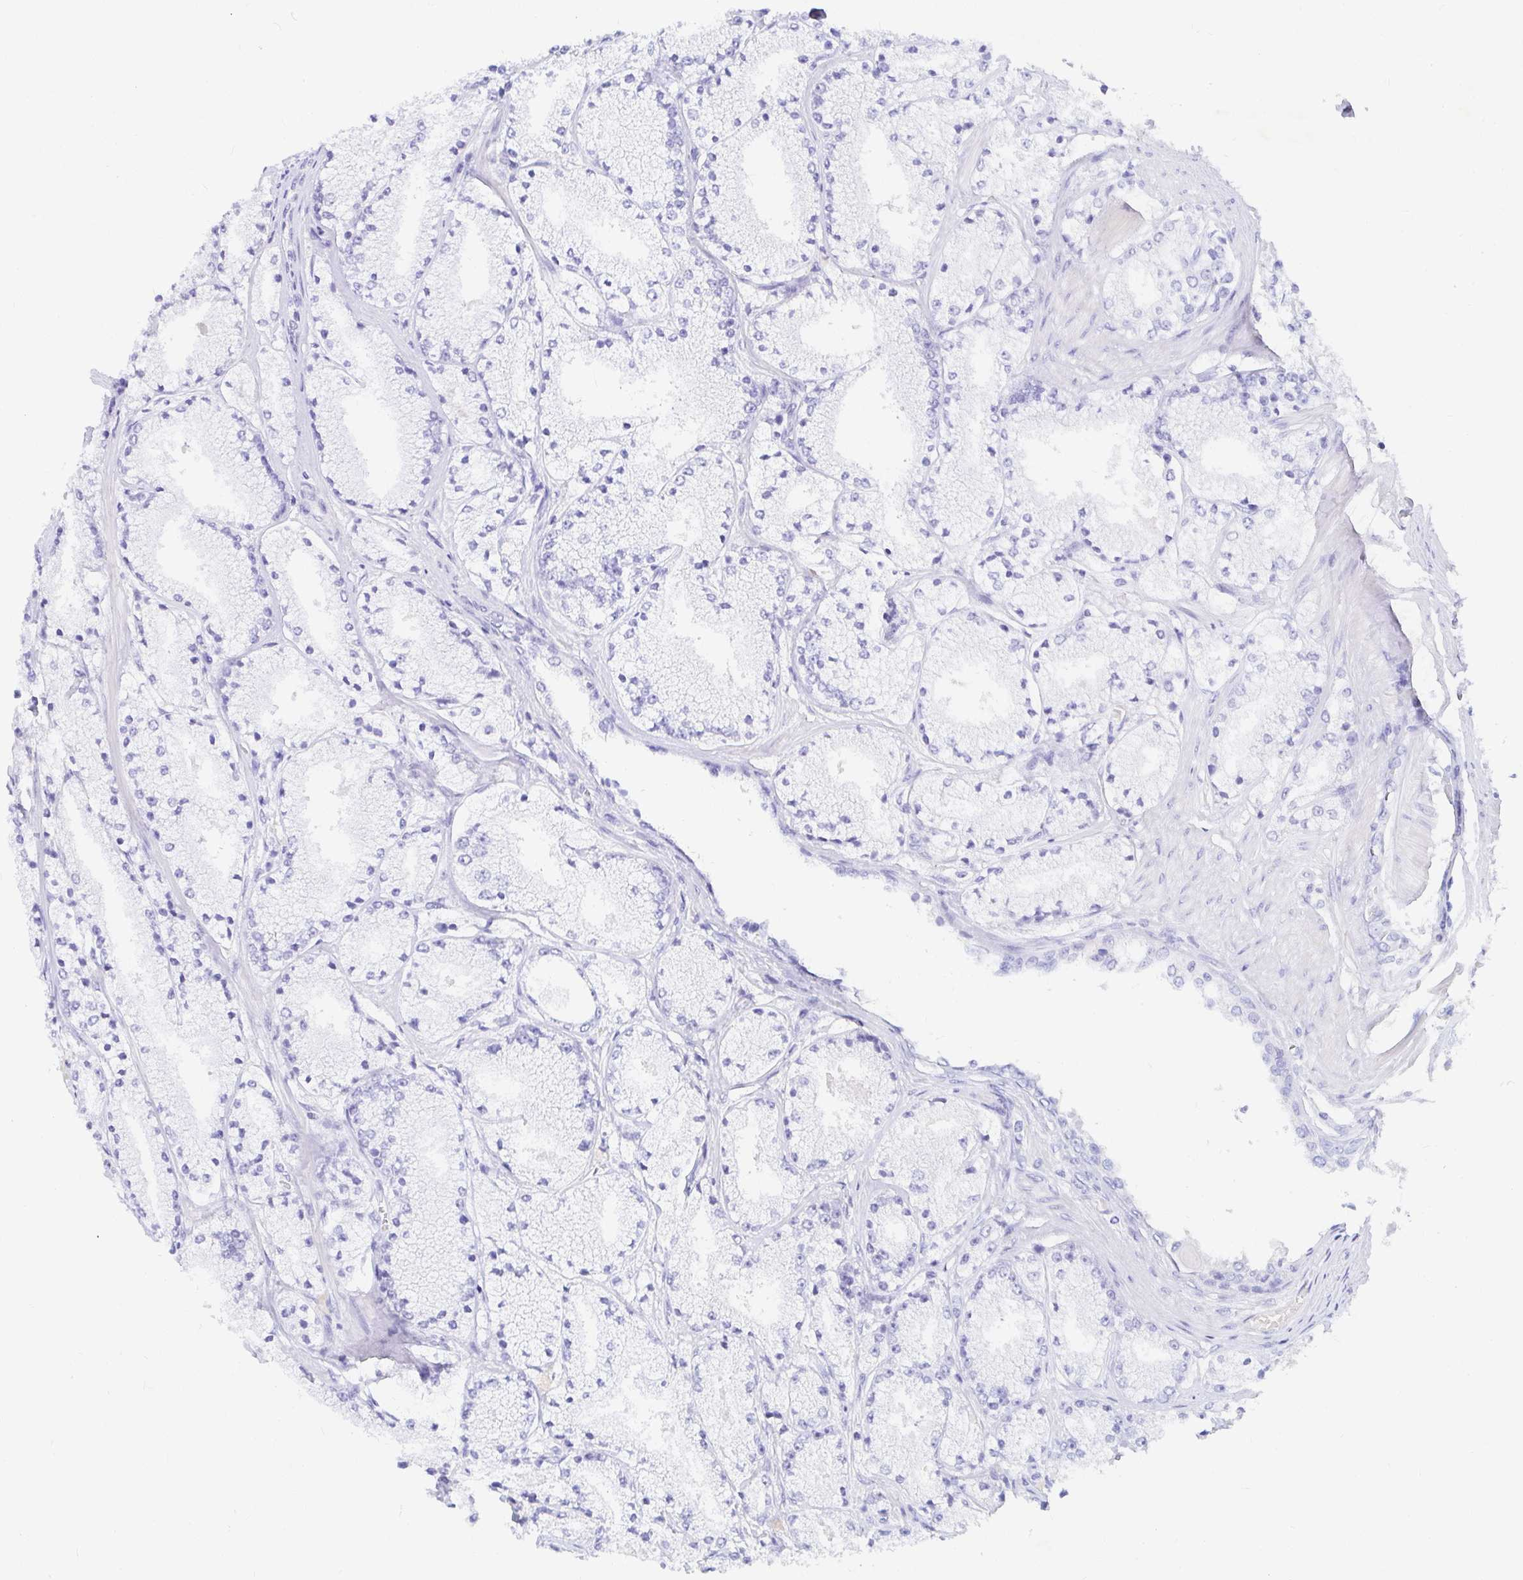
{"staining": {"intensity": "negative", "quantity": "none", "location": "none"}, "tissue": "prostate cancer", "cell_type": "Tumor cells", "image_type": "cancer", "snomed": [{"axis": "morphology", "description": "Adenocarcinoma, High grade"}, {"axis": "topography", "description": "Prostate"}], "caption": "DAB (3,3'-diaminobenzidine) immunohistochemical staining of human prostate cancer reveals no significant positivity in tumor cells.", "gene": "NR2E1", "patient": {"sex": "male", "age": 63}}